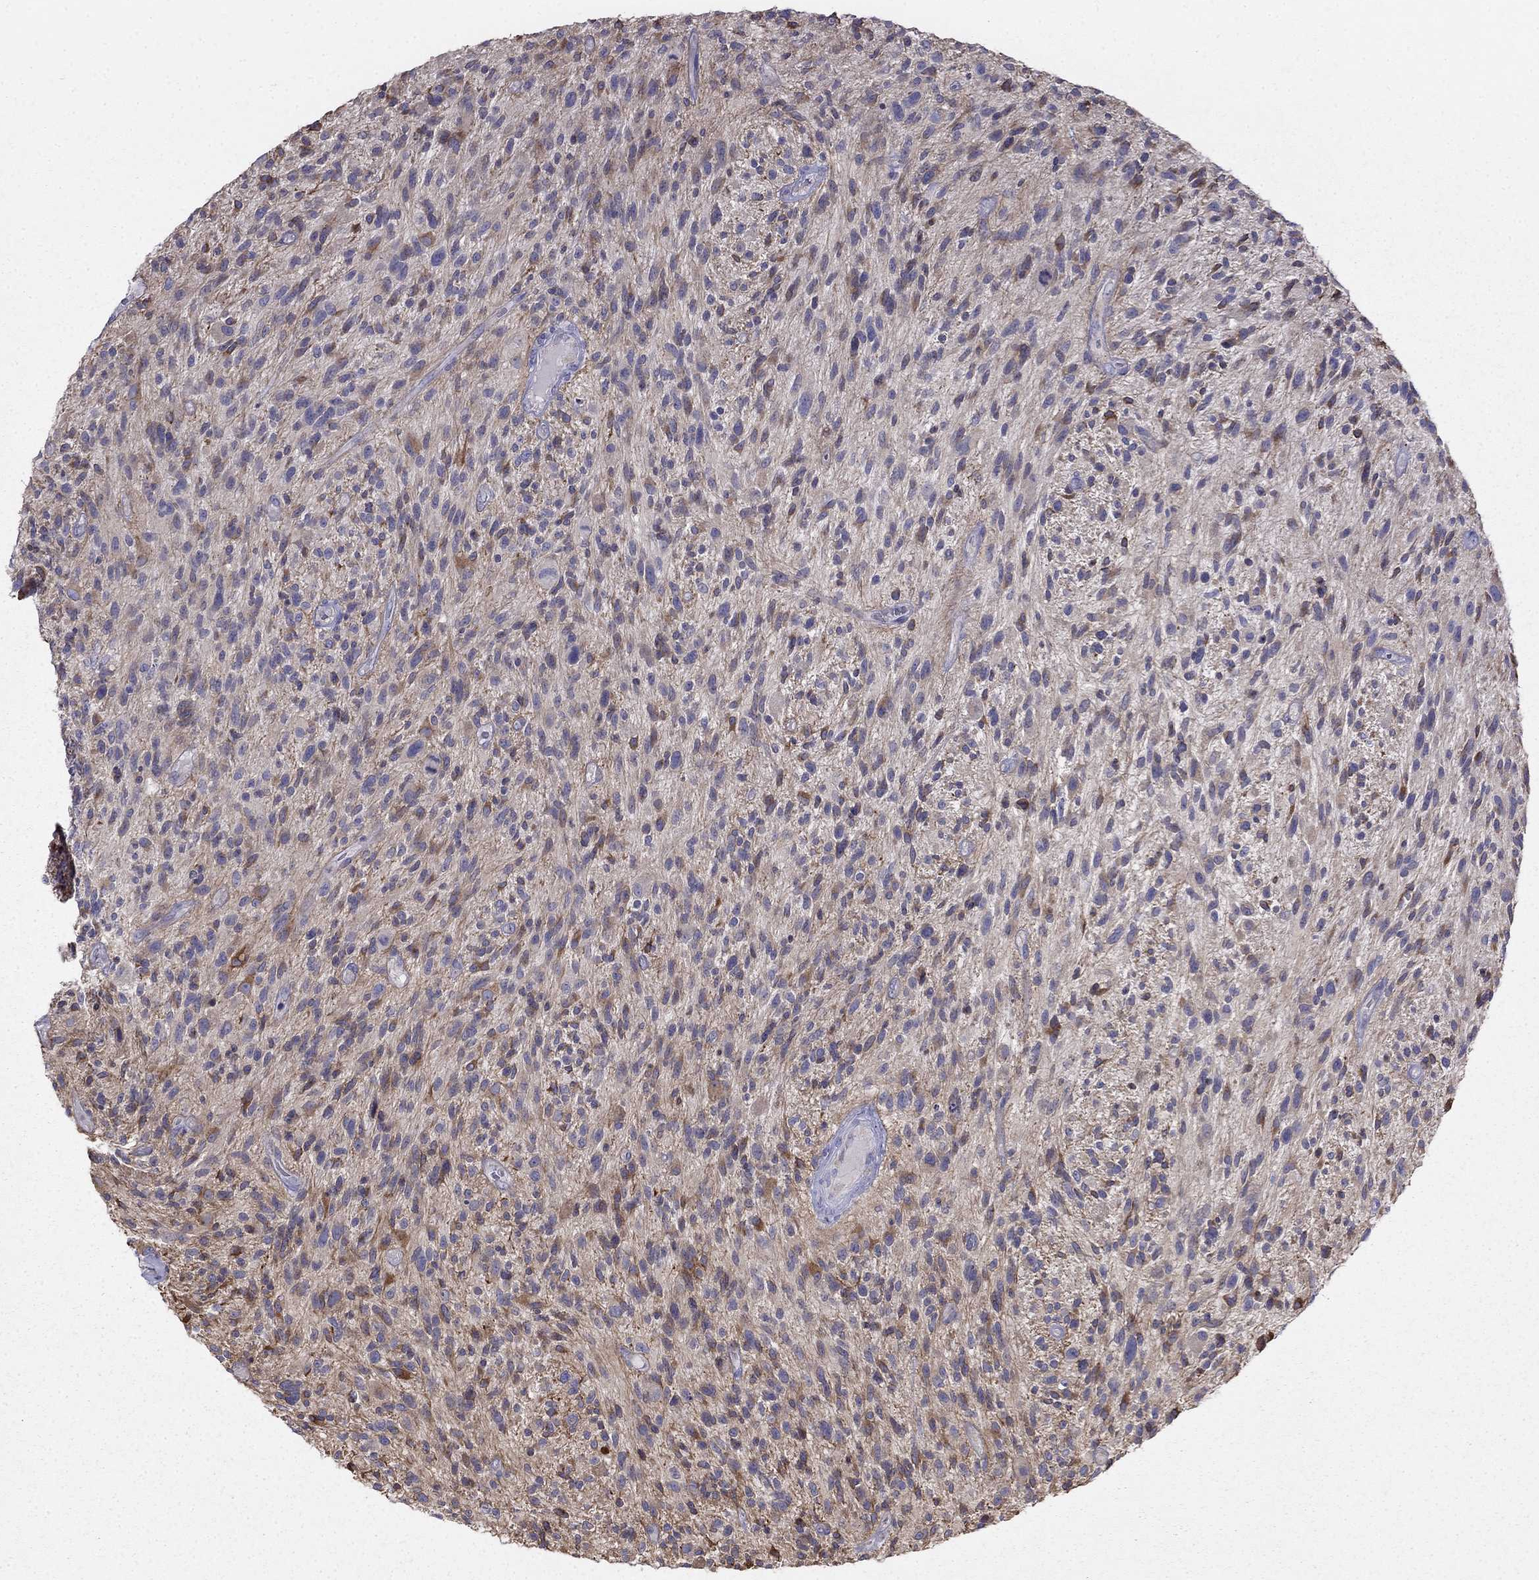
{"staining": {"intensity": "negative", "quantity": "none", "location": "none"}, "tissue": "glioma", "cell_type": "Tumor cells", "image_type": "cancer", "snomed": [{"axis": "morphology", "description": "Glioma, malignant, High grade"}, {"axis": "topography", "description": "Brain"}], "caption": "Tumor cells show no significant positivity in malignant high-grade glioma. The staining was performed using DAB (3,3'-diaminobenzidine) to visualize the protein expression in brown, while the nuclei were stained in blue with hematoxylin (Magnification: 20x).", "gene": "LONRF2", "patient": {"sex": "male", "age": 47}}